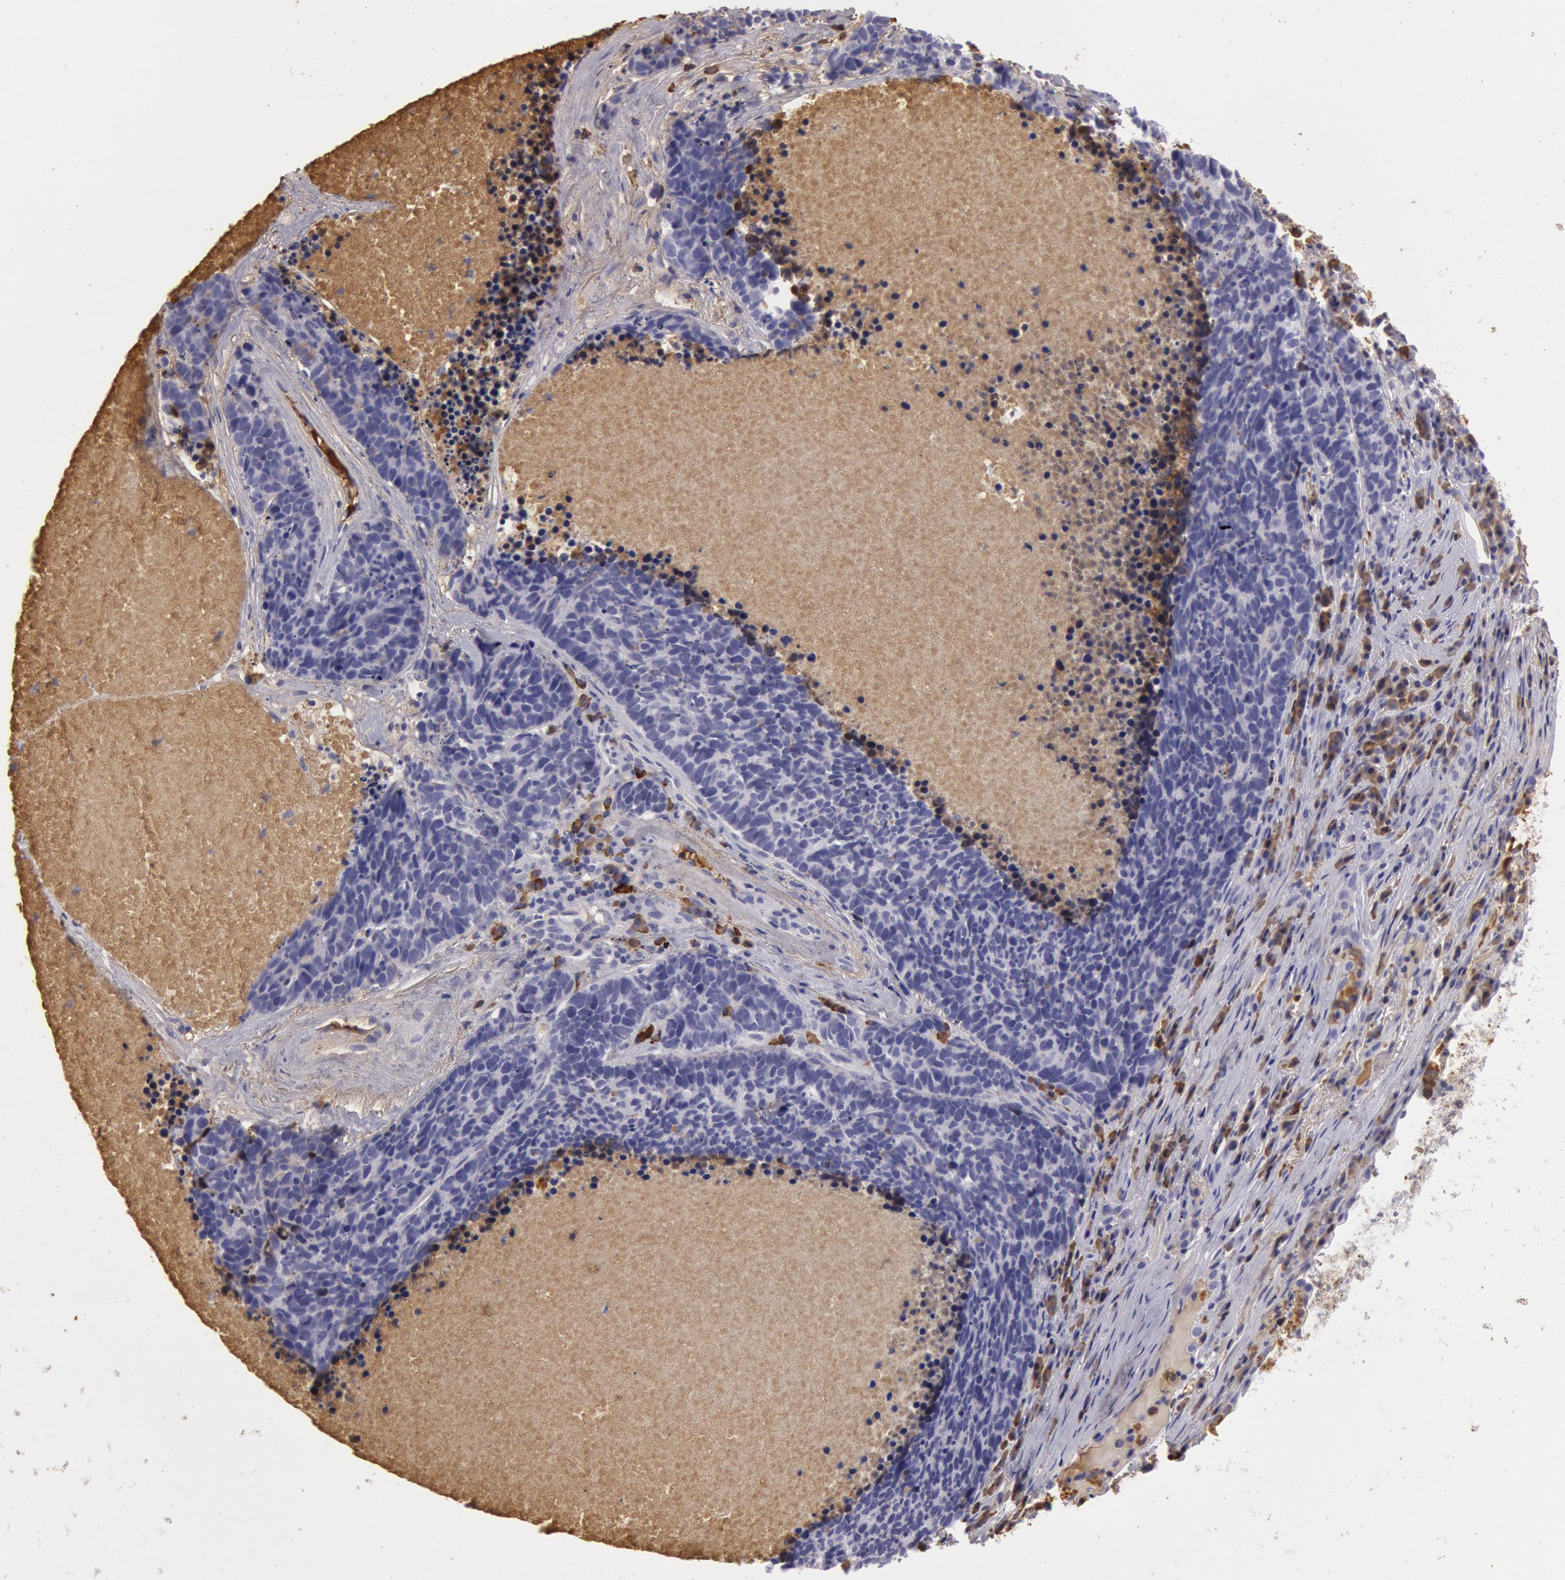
{"staining": {"intensity": "weak", "quantity": "<25%", "location": "cytoplasmic/membranous"}, "tissue": "lung cancer", "cell_type": "Tumor cells", "image_type": "cancer", "snomed": [{"axis": "morphology", "description": "Neoplasm, malignant, NOS"}, {"axis": "topography", "description": "Lung"}], "caption": "Tumor cells show no significant protein expression in lung neoplasm (malignant).", "gene": "IGHG1", "patient": {"sex": "female", "age": 75}}